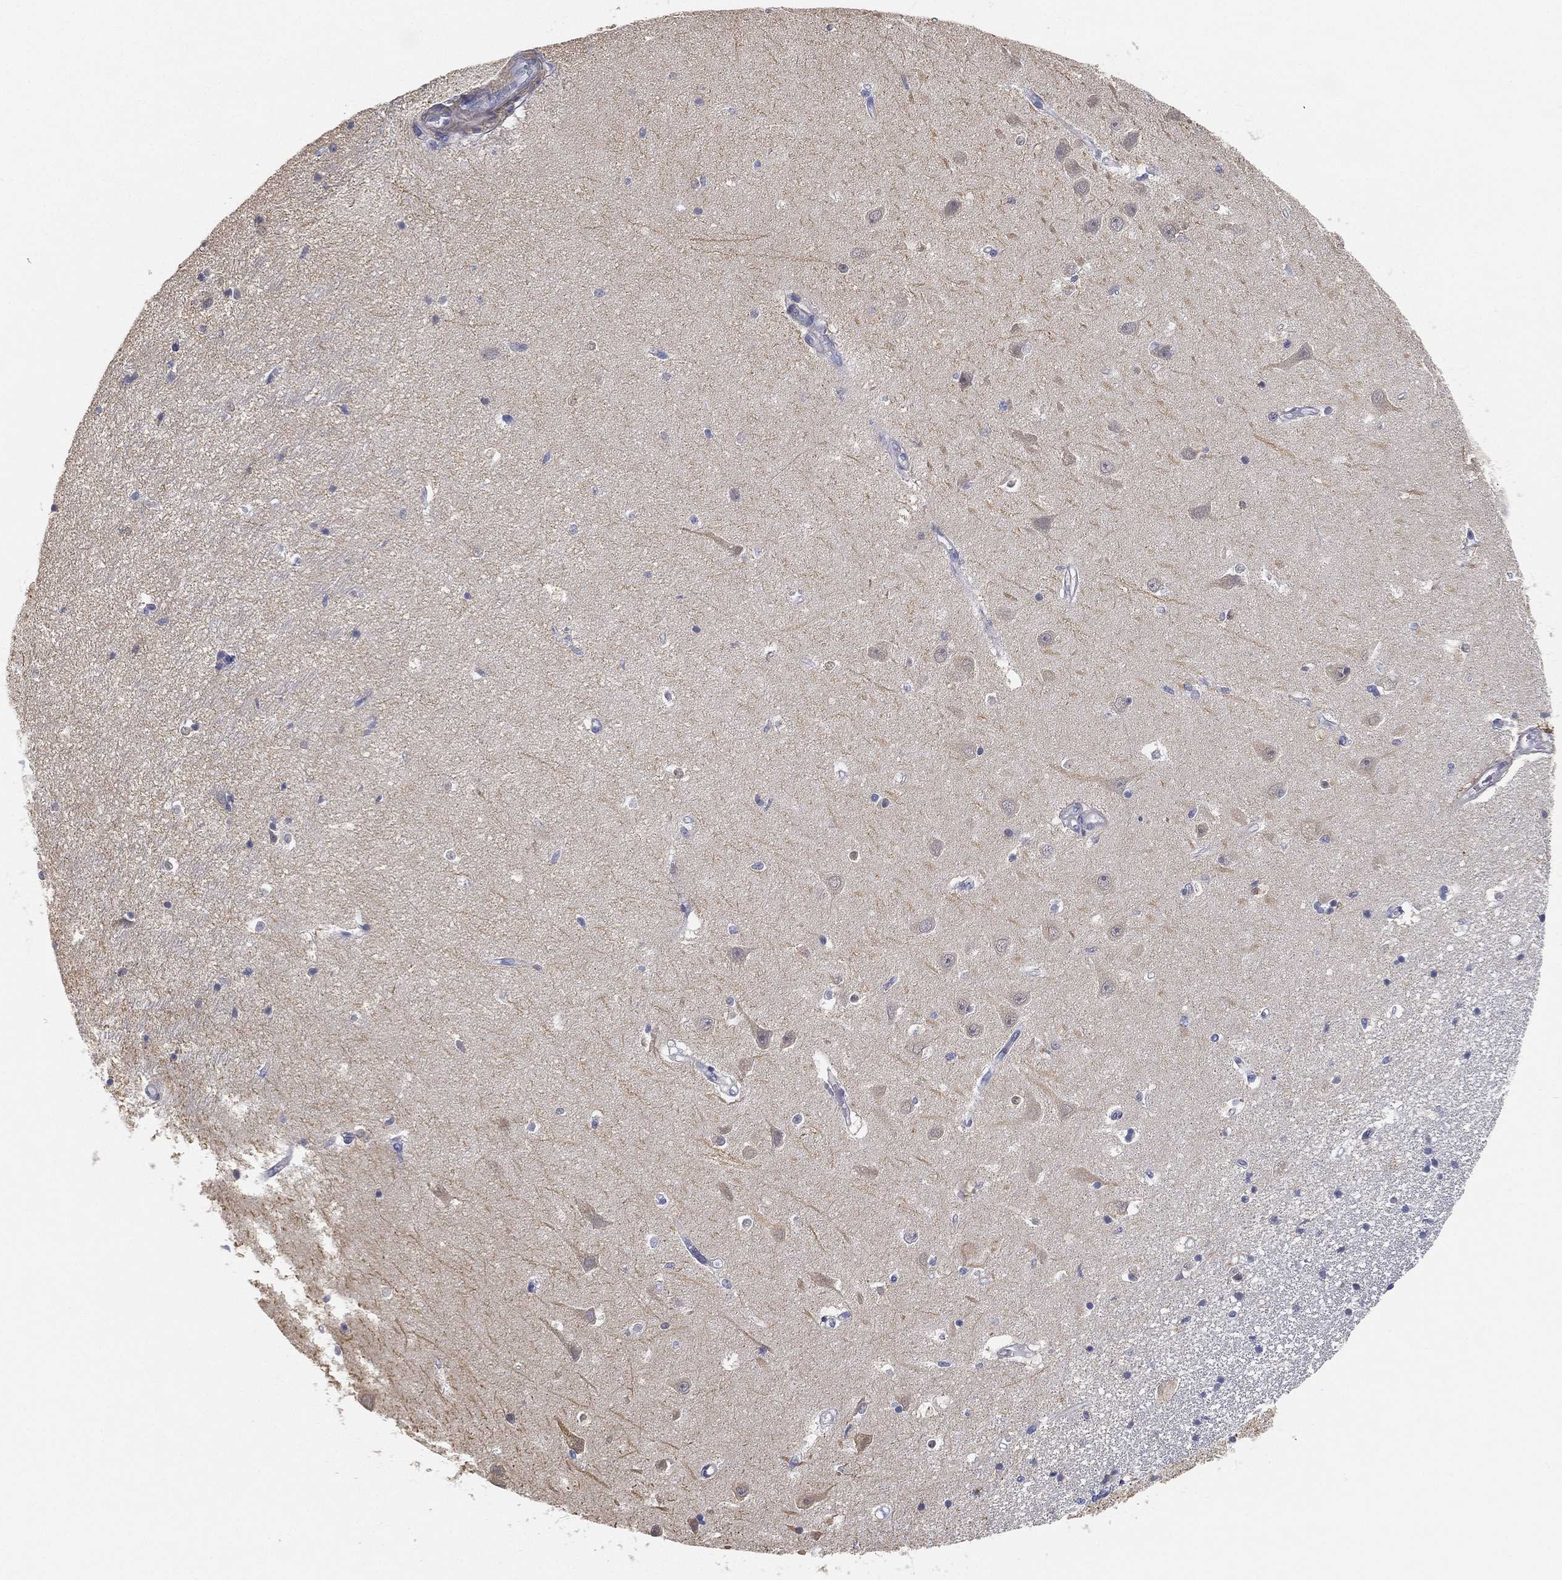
{"staining": {"intensity": "negative", "quantity": "none", "location": "none"}, "tissue": "hippocampus", "cell_type": "Glial cells", "image_type": "normal", "snomed": [{"axis": "morphology", "description": "Normal tissue, NOS"}, {"axis": "topography", "description": "Hippocampus"}], "caption": "High power microscopy image of an immunohistochemistry (IHC) photomicrograph of unremarkable hippocampus, revealing no significant expression in glial cells.", "gene": "GPR61", "patient": {"sex": "female", "age": 64}}